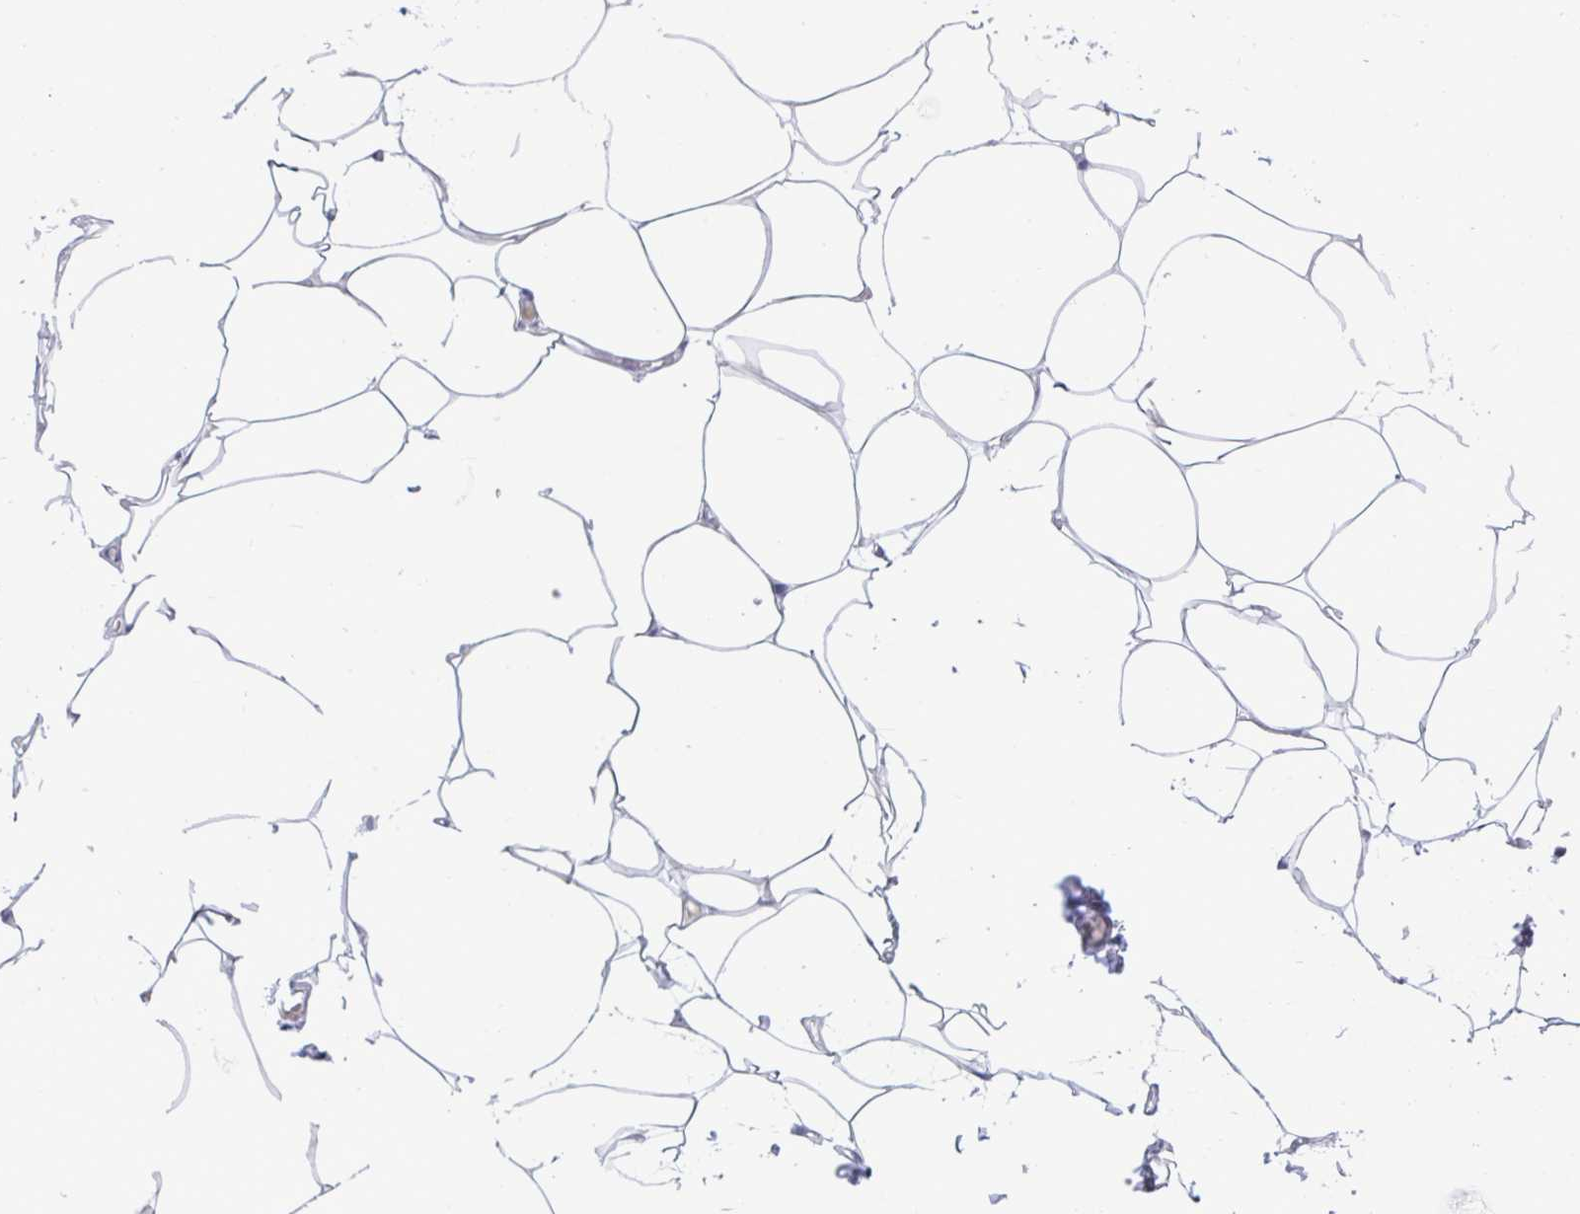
{"staining": {"intensity": "negative", "quantity": "none", "location": "none"}, "tissue": "adipose tissue", "cell_type": "Adipocytes", "image_type": "normal", "snomed": [{"axis": "morphology", "description": "Normal tissue, NOS"}, {"axis": "topography", "description": "Skin"}, {"axis": "topography", "description": "Peripheral nerve tissue"}], "caption": "This is a micrograph of immunohistochemistry (IHC) staining of benign adipose tissue, which shows no expression in adipocytes.", "gene": "EPOP", "patient": {"sex": "female", "age": 45}}